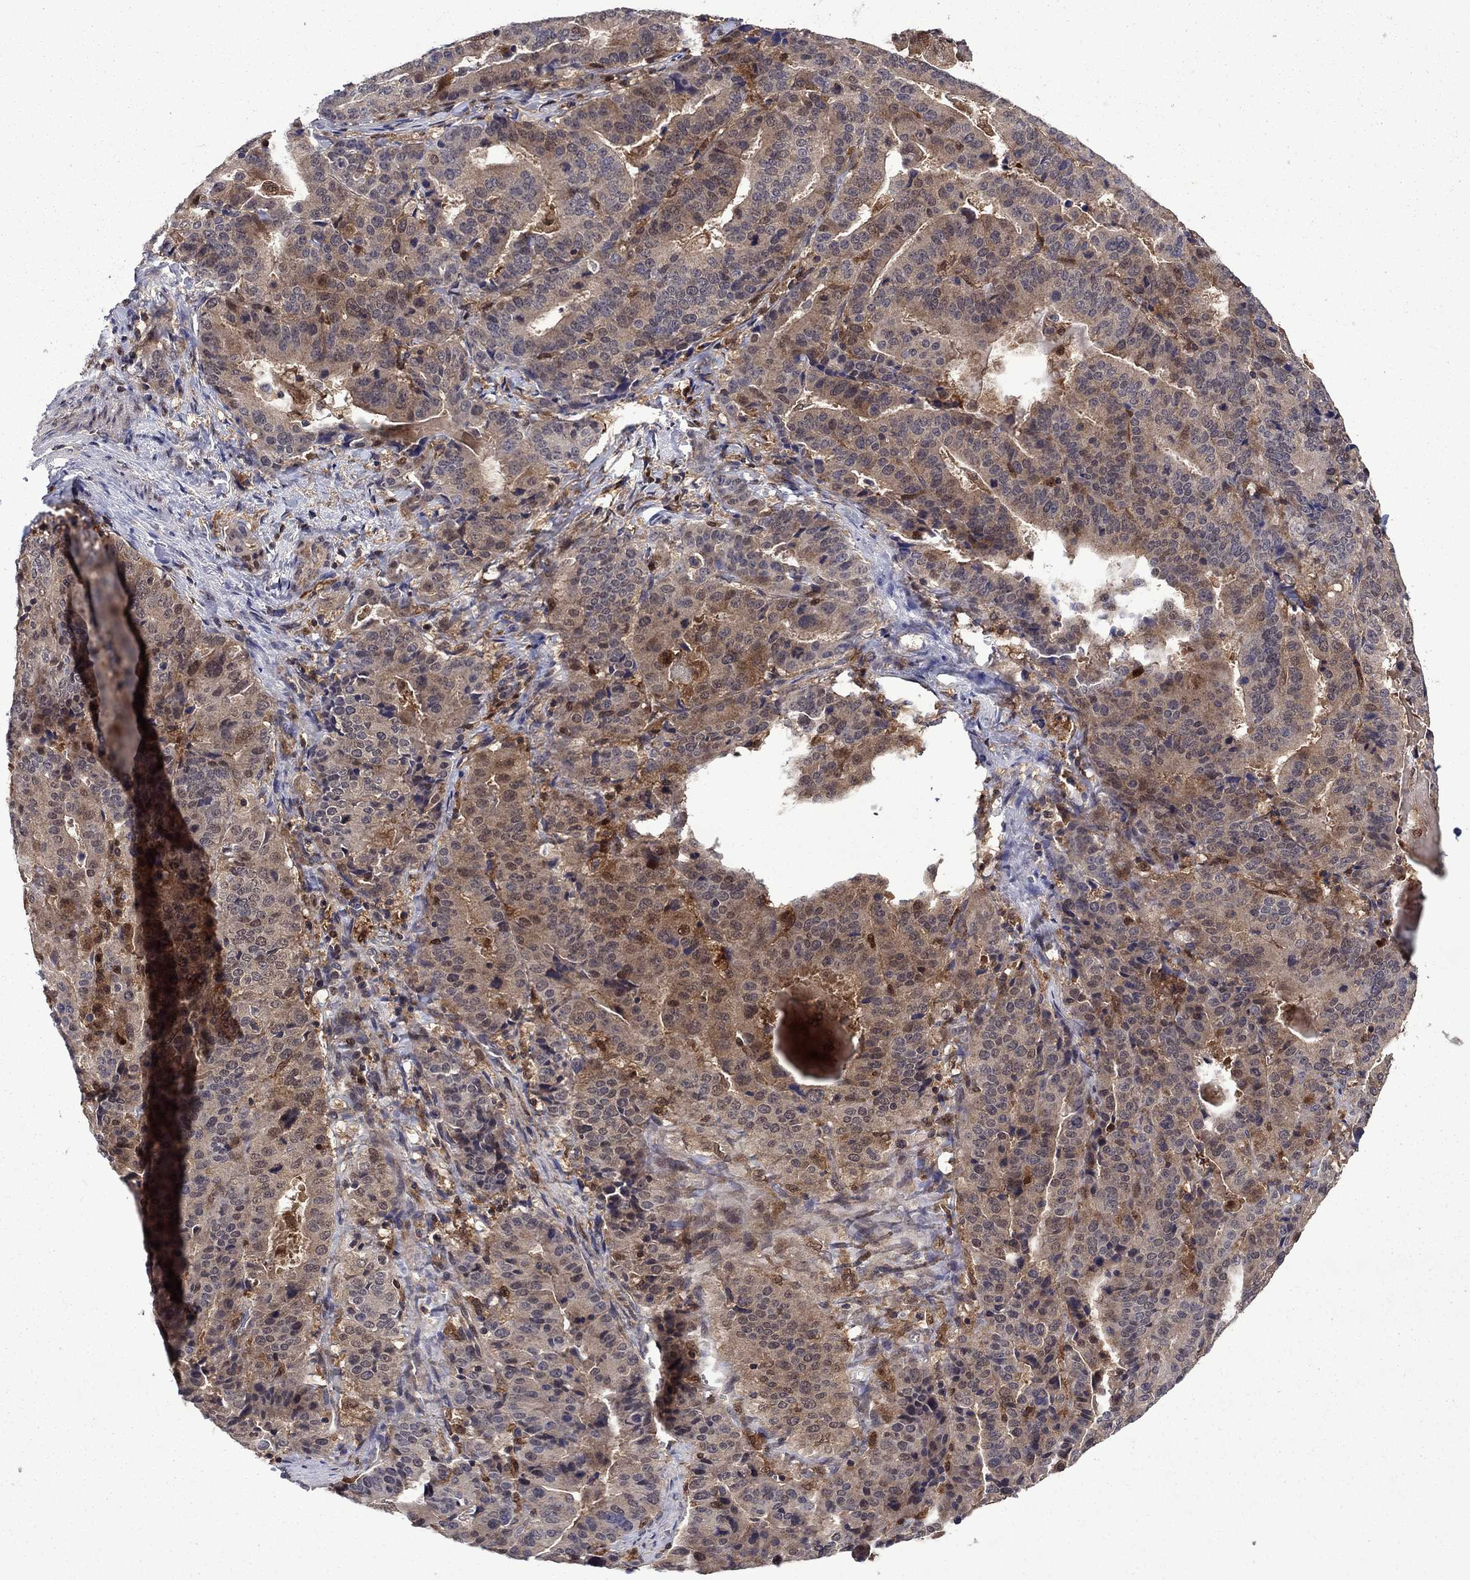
{"staining": {"intensity": "moderate", "quantity": "25%-75%", "location": "cytoplasmic/membranous"}, "tissue": "stomach cancer", "cell_type": "Tumor cells", "image_type": "cancer", "snomed": [{"axis": "morphology", "description": "Adenocarcinoma, NOS"}, {"axis": "topography", "description": "Stomach"}], "caption": "Immunohistochemistry (IHC) of human stomach adenocarcinoma shows medium levels of moderate cytoplasmic/membranous staining in approximately 25%-75% of tumor cells.", "gene": "TPMT", "patient": {"sex": "male", "age": 54}}